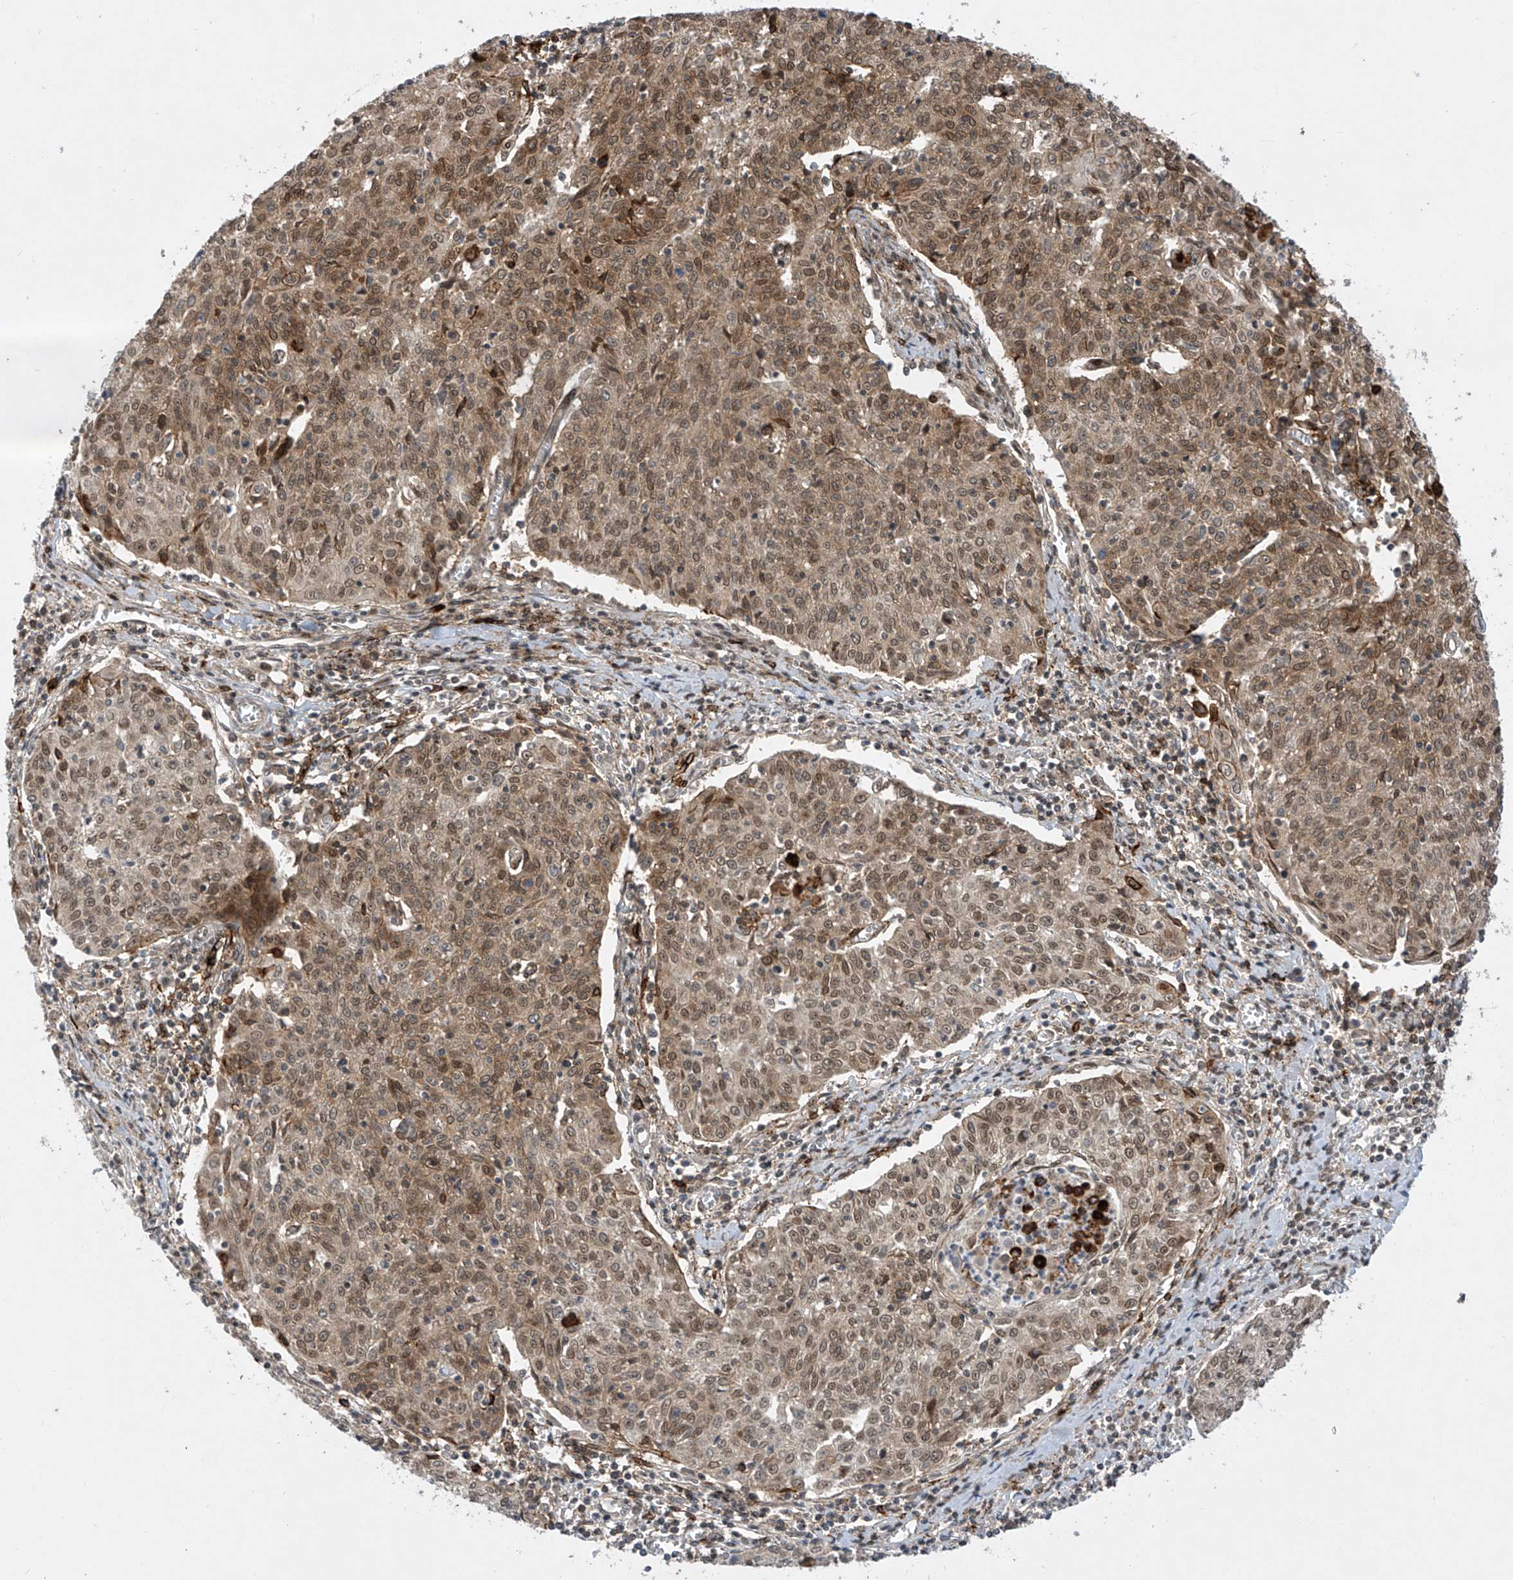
{"staining": {"intensity": "moderate", "quantity": ">75%", "location": "cytoplasmic/membranous,nuclear"}, "tissue": "cervical cancer", "cell_type": "Tumor cells", "image_type": "cancer", "snomed": [{"axis": "morphology", "description": "Squamous cell carcinoma, NOS"}, {"axis": "topography", "description": "Cervix"}], "caption": "The histopathology image demonstrates staining of cervical cancer, revealing moderate cytoplasmic/membranous and nuclear protein expression (brown color) within tumor cells. (DAB (3,3'-diaminobenzidine) IHC, brown staining for protein, blue staining for nuclei).", "gene": "LAGE3", "patient": {"sex": "female", "age": 48}}